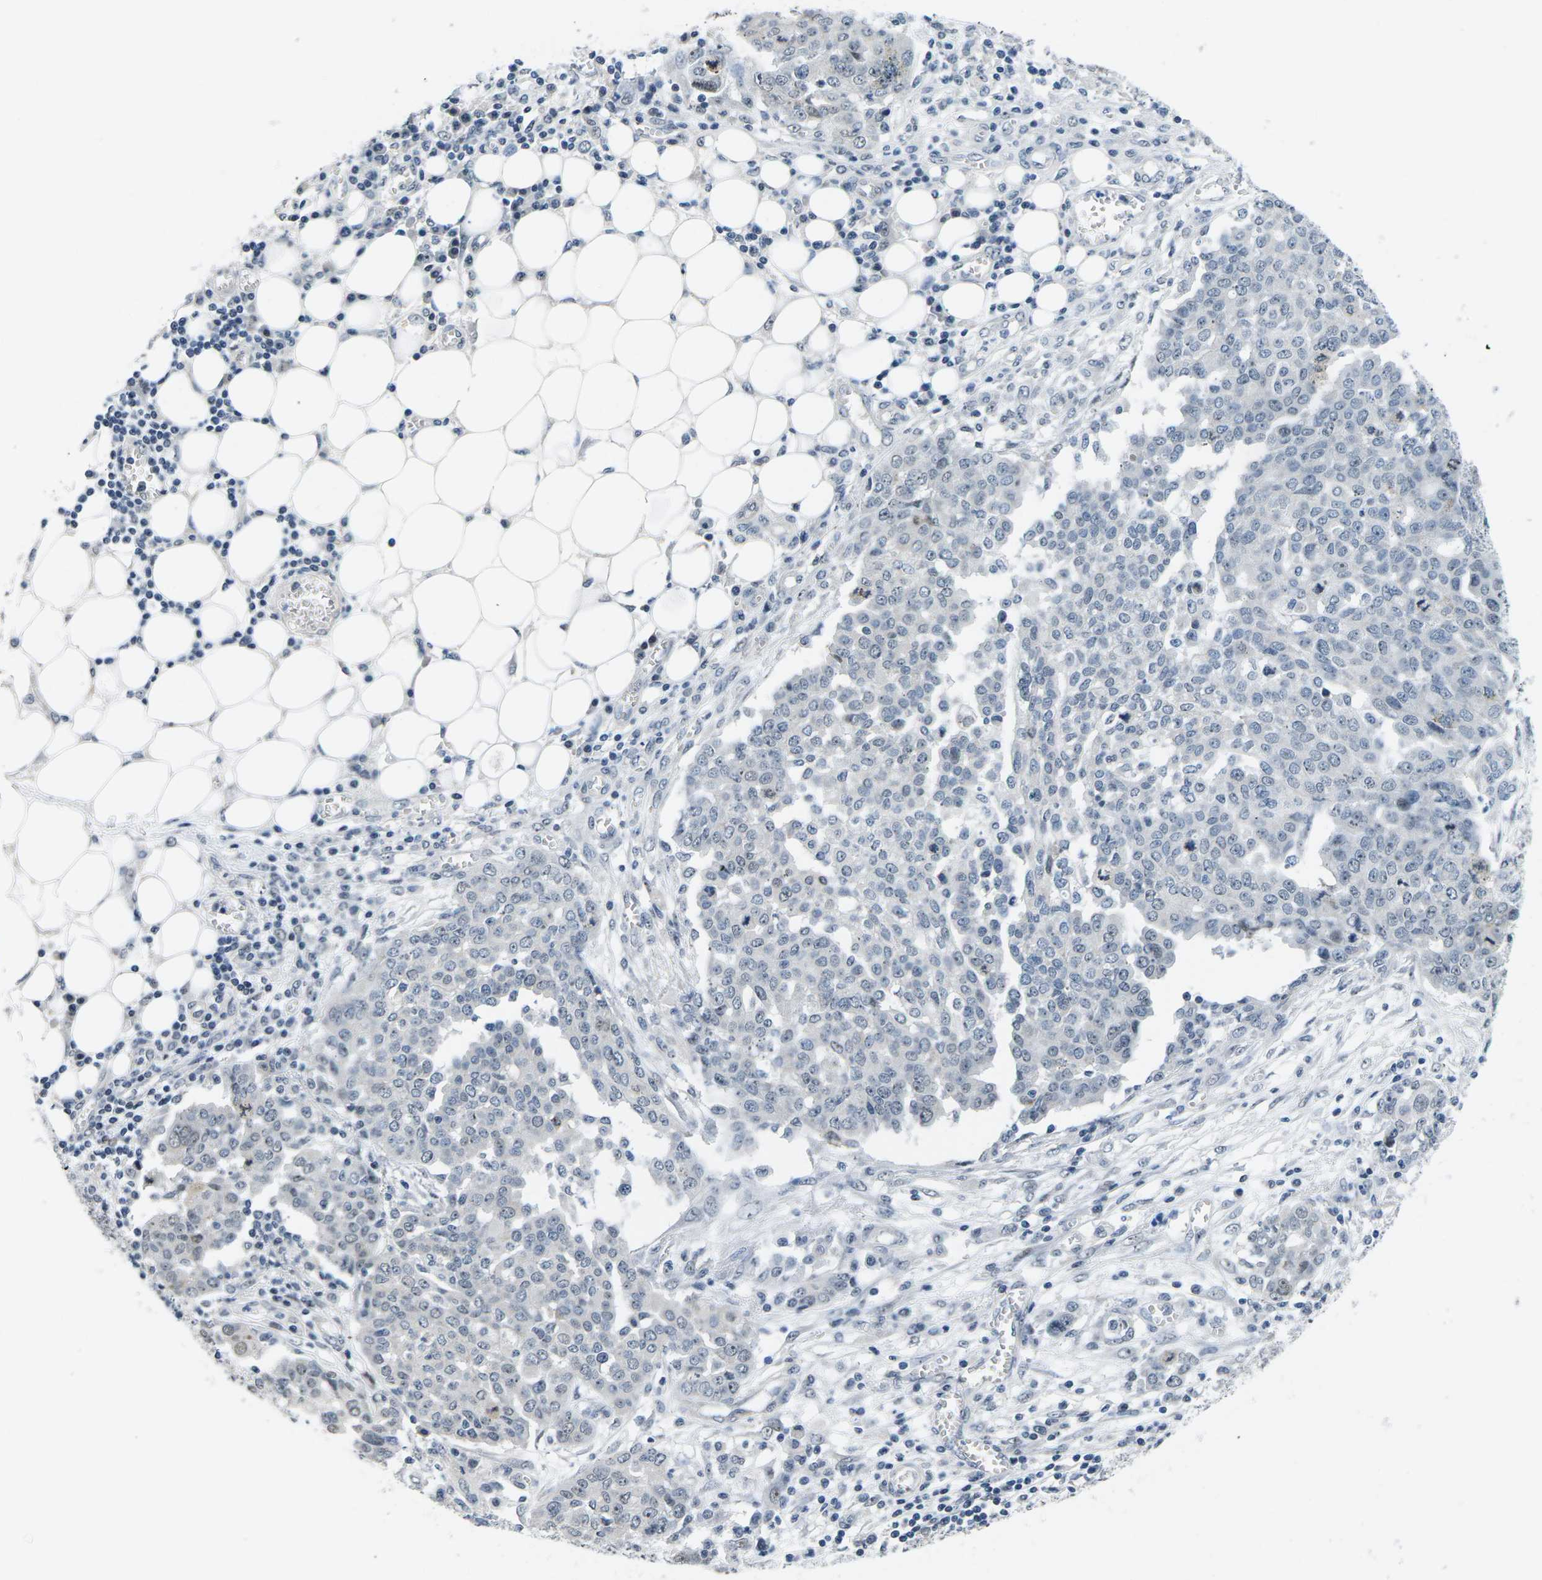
{"staining": {"intensity": "negative", "quantity": "none", "location": "none"}, "tissue": "ovarian cancer", "cell_type": "Tumor cells", "image_type": "cancer", "snomed": [{"axis": "morphology", "description": "Cystadenocarcinoma, serous, NOS"}, {"axis": "topography", "description": "Soft tissue"}, {"axis": "topography", "description": "Ovary"}], "caption": "This is a image of immunohistochemistry (IHC) staining of ovarian cancer, which shows no positivity in tumor cells.", "gene": "NSRP1", "patient": {"sex": "female", "age": 57}}